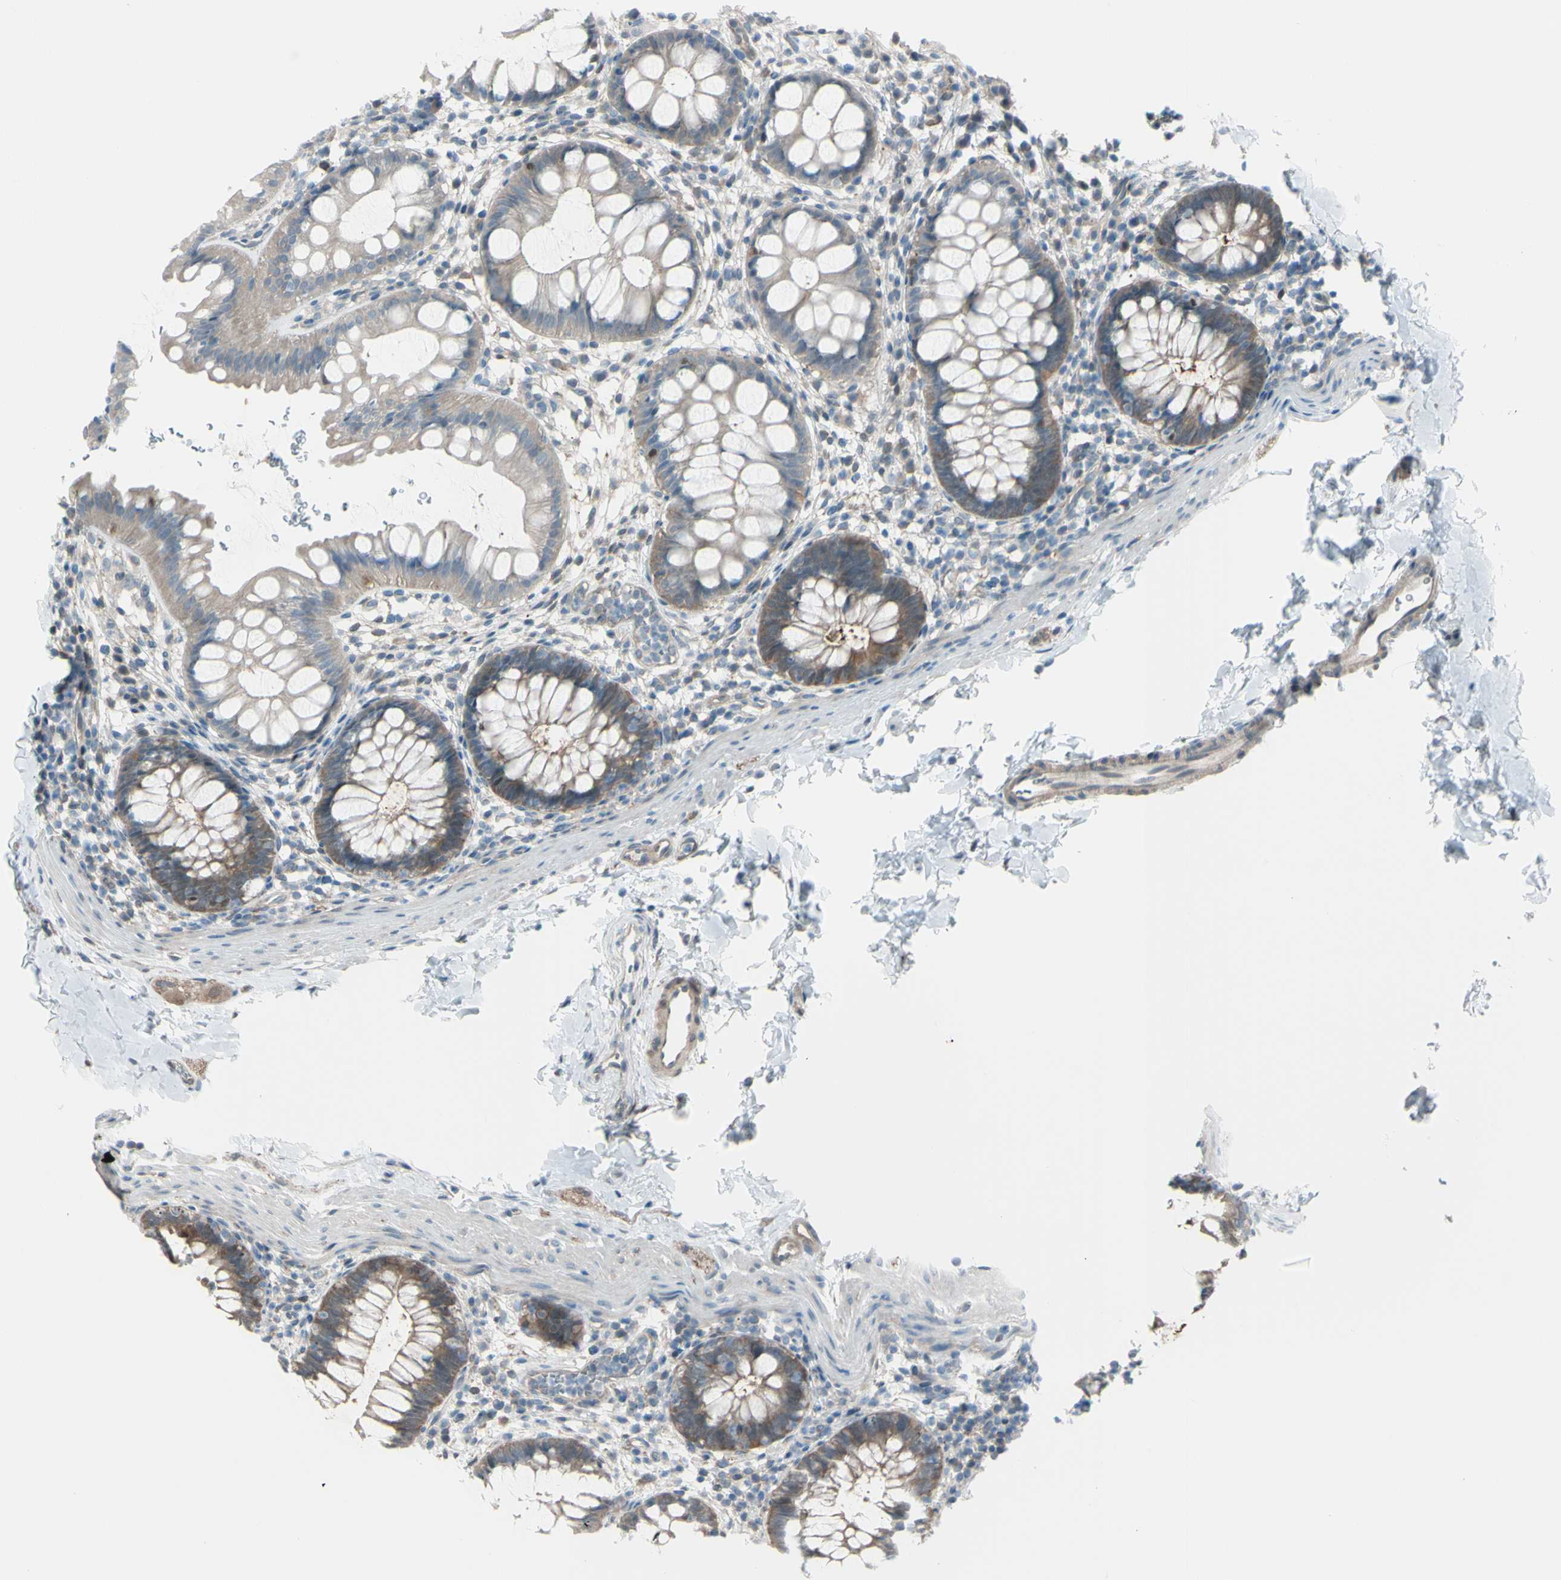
{"staining": {"intensity": "moderate", "quantity": "25%-75%", "location": "cytoplasmic/membranous"}, "tissue": "rectum", "cell_type": "Glandular cells", "image_type": "normal", "snomed": [{"axis": "morphology", "description": "Normal tissue, NOS"}, {"axis": "topography", "description": "Rectum"}], "caption": "A high-resolution histopathology image shows immunohistochemistry staining of normal rectum, which reveals moderate cytoplasmic/membranous expression in approximately 25%-75% of glandular cells. Using DAB (3,3'-diaminobenzidine) (brown) and hematoxylin (blue) stains, captured at high magnification using brightfield microscopy.", "gene": "YWHAQ", "patient": {"sex": "female", "age": 24}}